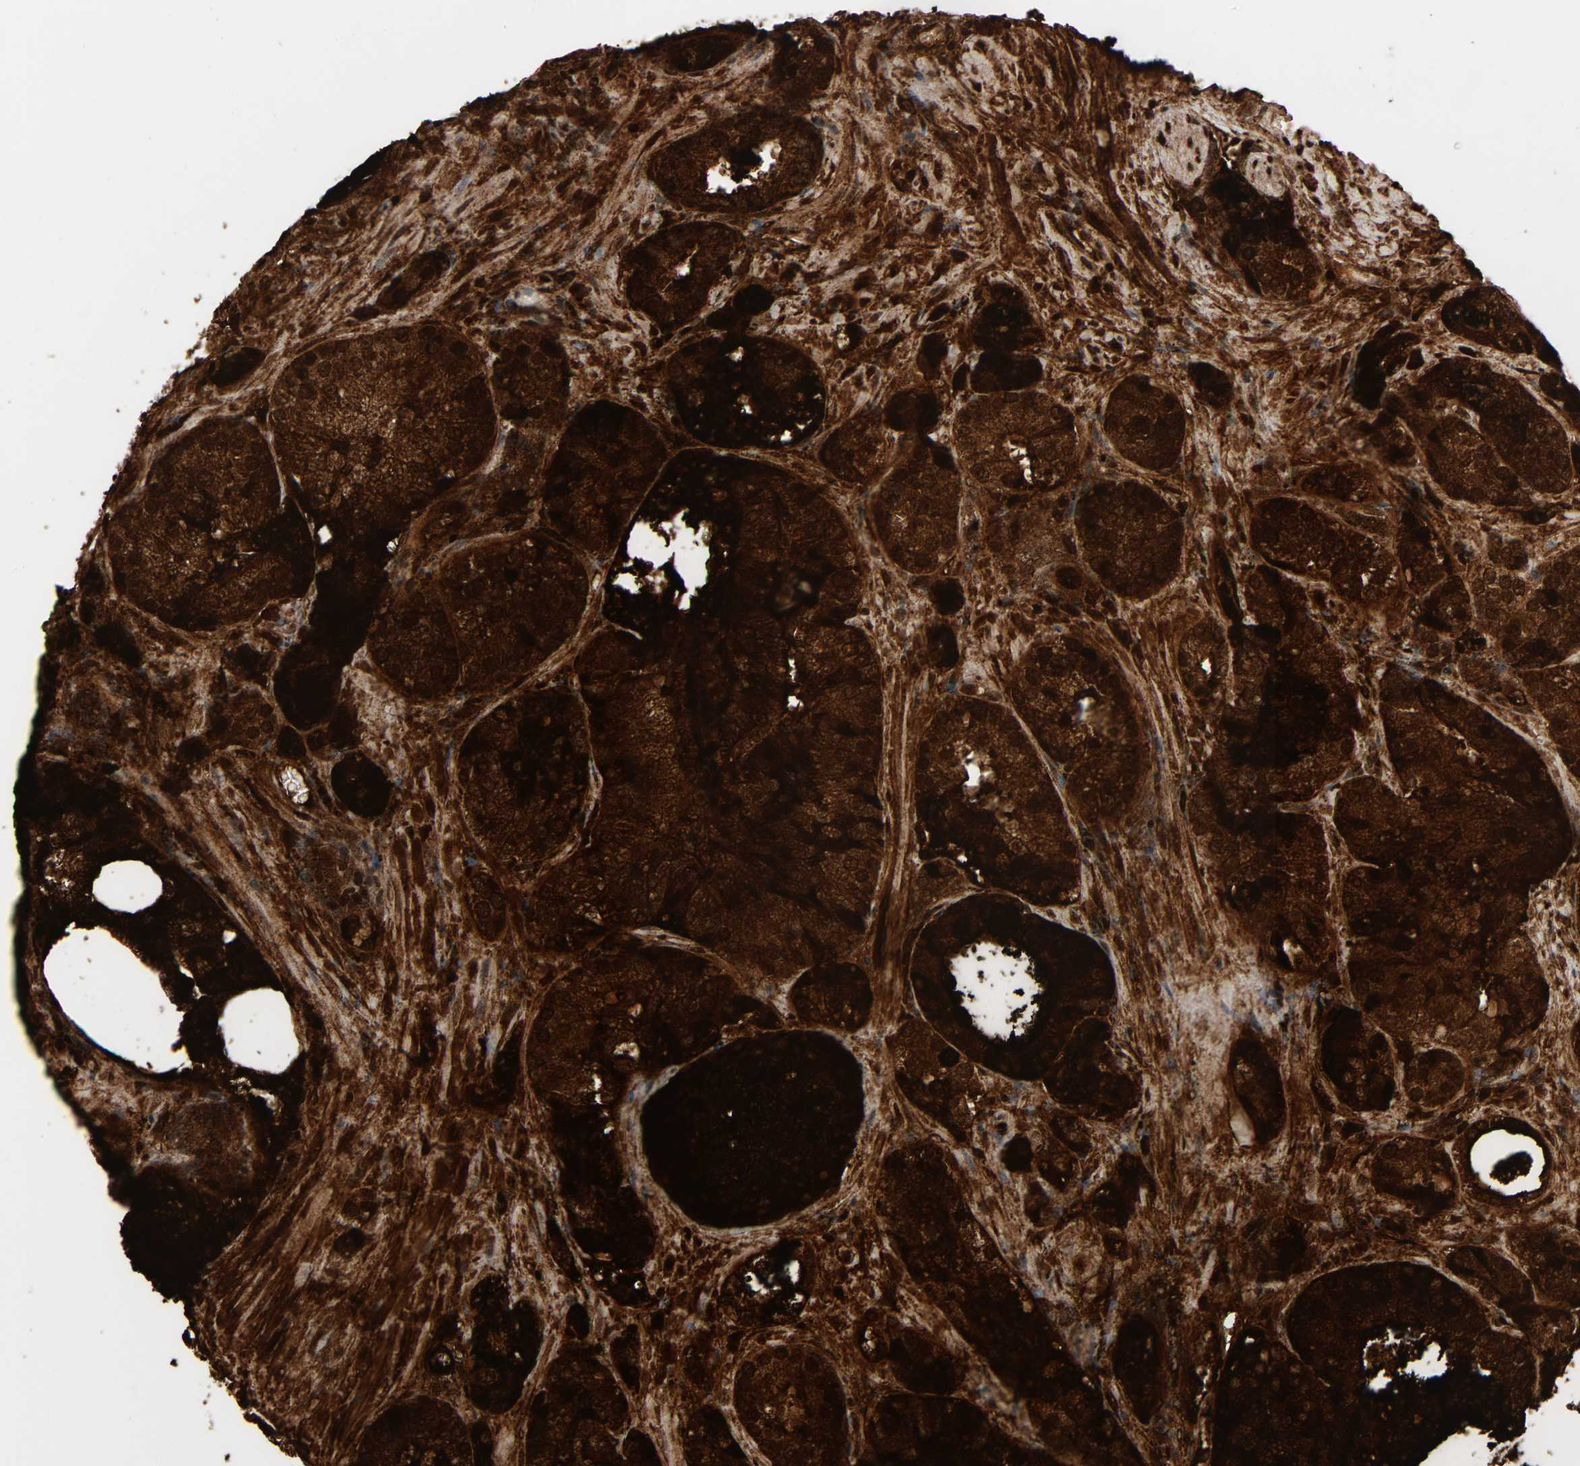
{"staining": {"intensity": "strong", "quantity": ">75%", "location": "cytoplasmic/membranous"}, "tissue": "prostate cancer", "cell_type": "Tumor cells", "image_type": "cancer", "snomed": [{"axis": "morphology", "description": "Adenocarcinoma, Low grade"}, {"axis": "topography", "description": "Prostate"}], "caption": "Brown immunohistochemical staining in human low-grade adenocarcinoma (prostate) reveals strong cytoplasmic/membranous expression in about >75% of tumor cells.", "gene": "PSAP", "patient": {"sex": "male", "age": 60}}